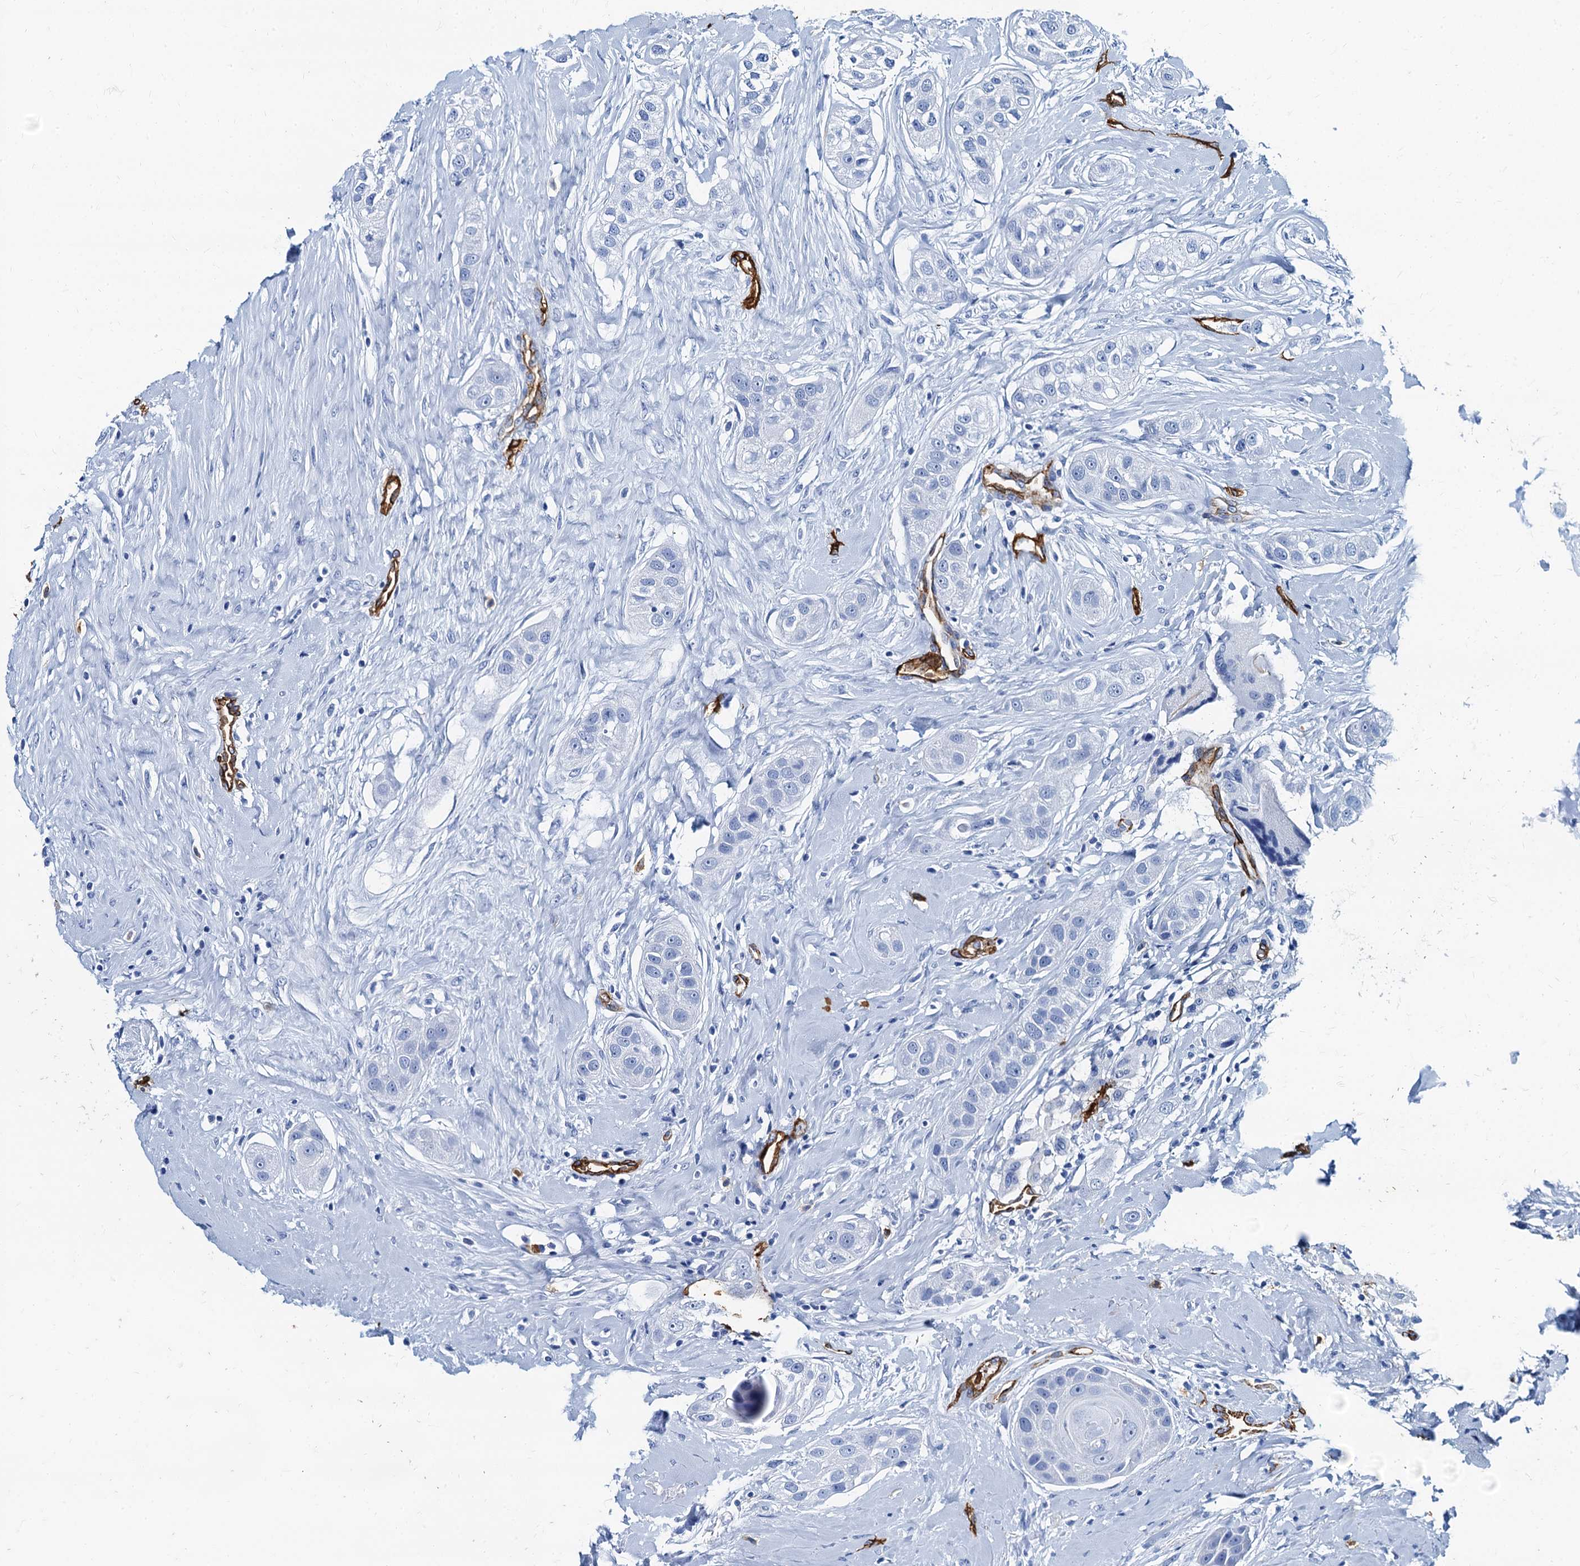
{"staining": {"intensity": "negative", "quantity": "none", "location": "none"}, "tissue": "head and neck cancer", "cell_type": "Tumor cells", "image_type": "cancer", "snomed": [{"axis": "morphology", "description": "Normal tissue, NOS"}, {"axis": "morphology", "description": "Squamous cell carcinoma, NOS"}, {"axis": "topography", "description": "Skeletal muscle"}, {"axis": "topography", "description": "Head-Neck"}], "caption": "Immunohistochemistry photomicrograph of neoplastic tissue: head and neck cancer stained with DAB (3,3'-diaminobenzidine) shows no significant protein staining in tumor cells. (DAB immunohistochemistry with hematoxylin counter stain).", "gene": "CAVIN2", "patient": {"sex": "male", "age": 51}}